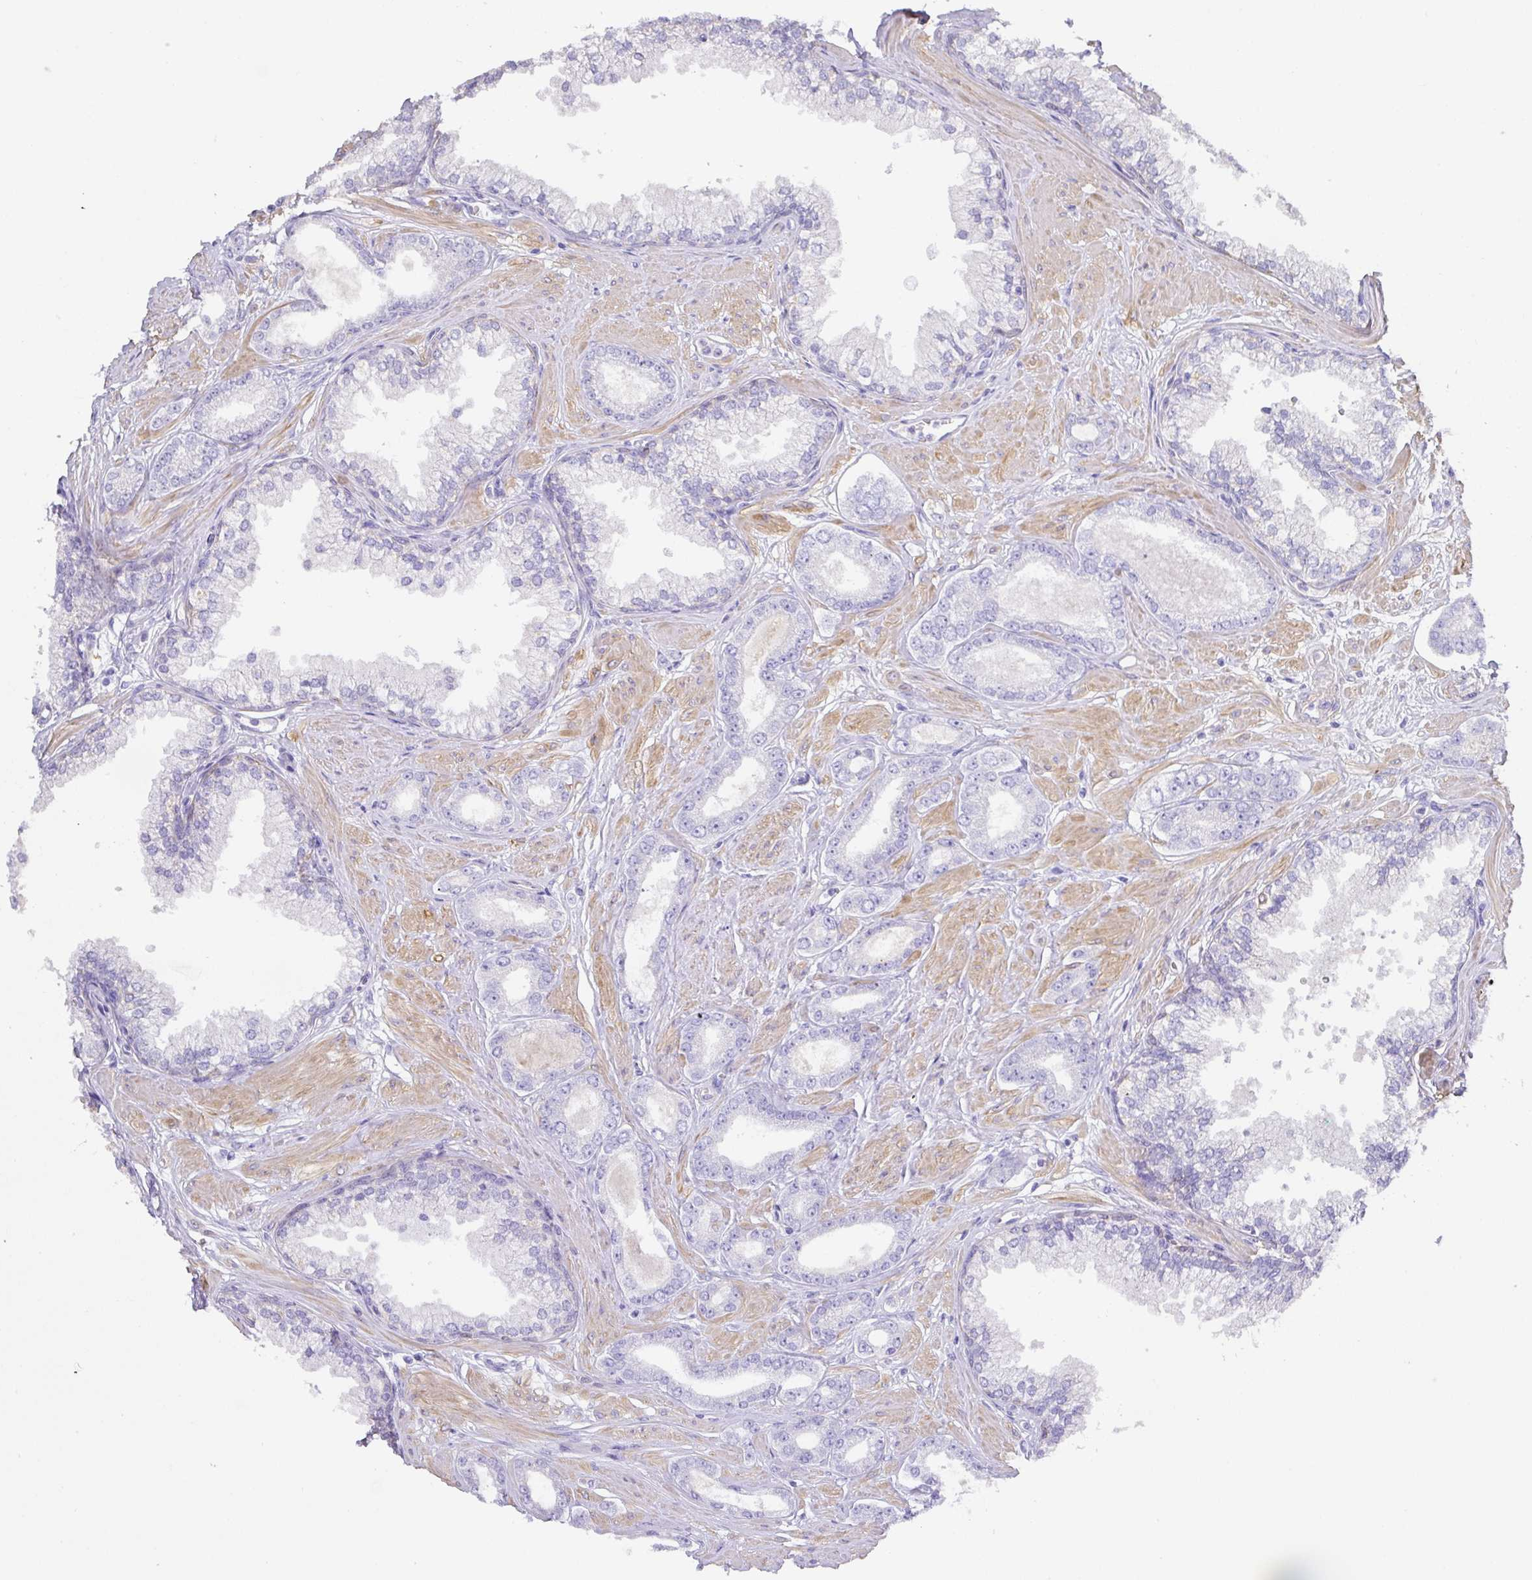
{"staining": {"intensity": "negative", "quantity": "none", "location": "none"}, "tissue": "prostate cancer", "cell_type": "Tumor cells", "image_type": "cancer", "snomed": [{"axis": "morphology", "description": "Adenocarcinoma, Low grade"}, {"axis": "topography", "description": "Prostate"}], "caption": "DAB (3,3'-diaminobenzidine) immunohistochemical staining of human prostate cancer reveals no significant expression in tumor cells. (DAB (3,3'-diaminobenzidine) immunohistochemistry visualized using brightfield microscopy, high magnification).", "gene": "TARM1", "patient": {"sex": "male", "age": 60}}